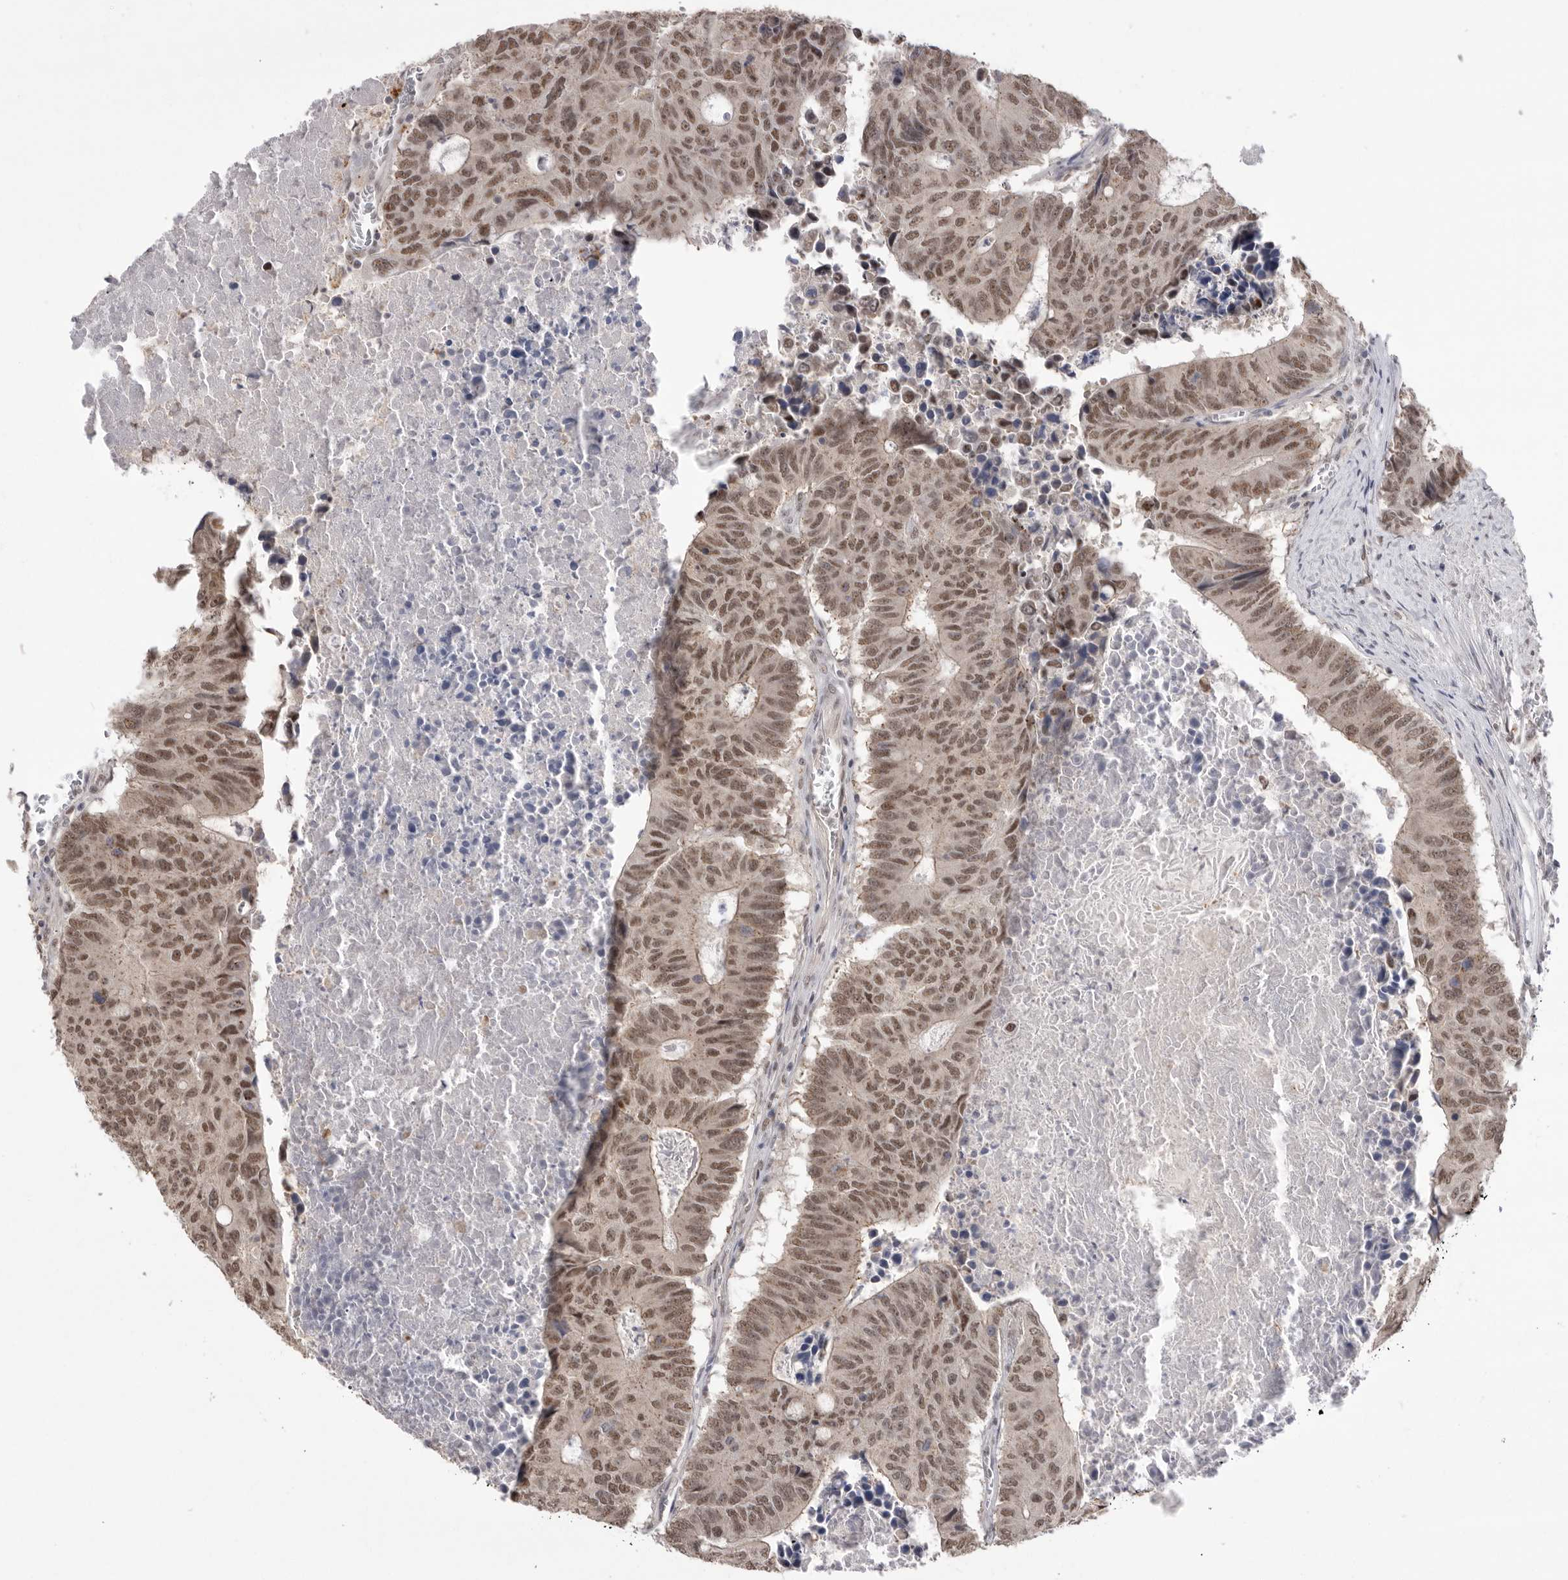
{"staining": {"intensity": "moderate", "quantity": ">75%", "location": "nuclear"}, "tissue": "colorectal cancer", "cell_type": "Tumor cells", "image_type": "cancer", "snomed": [{"axis": "morphology", "description": "Adenocarcinoma, NOS"}, {"axis": "topography", "description": "Colon"}], "caption": "This photomicrograph exhibits immunohistochemistry staining of human colorectal cancer, with medium moderate nuclear staining in about >75% of tumor cells.", "gene": "BCLAF3", "patient": {"sex": "male", "age": 87}}